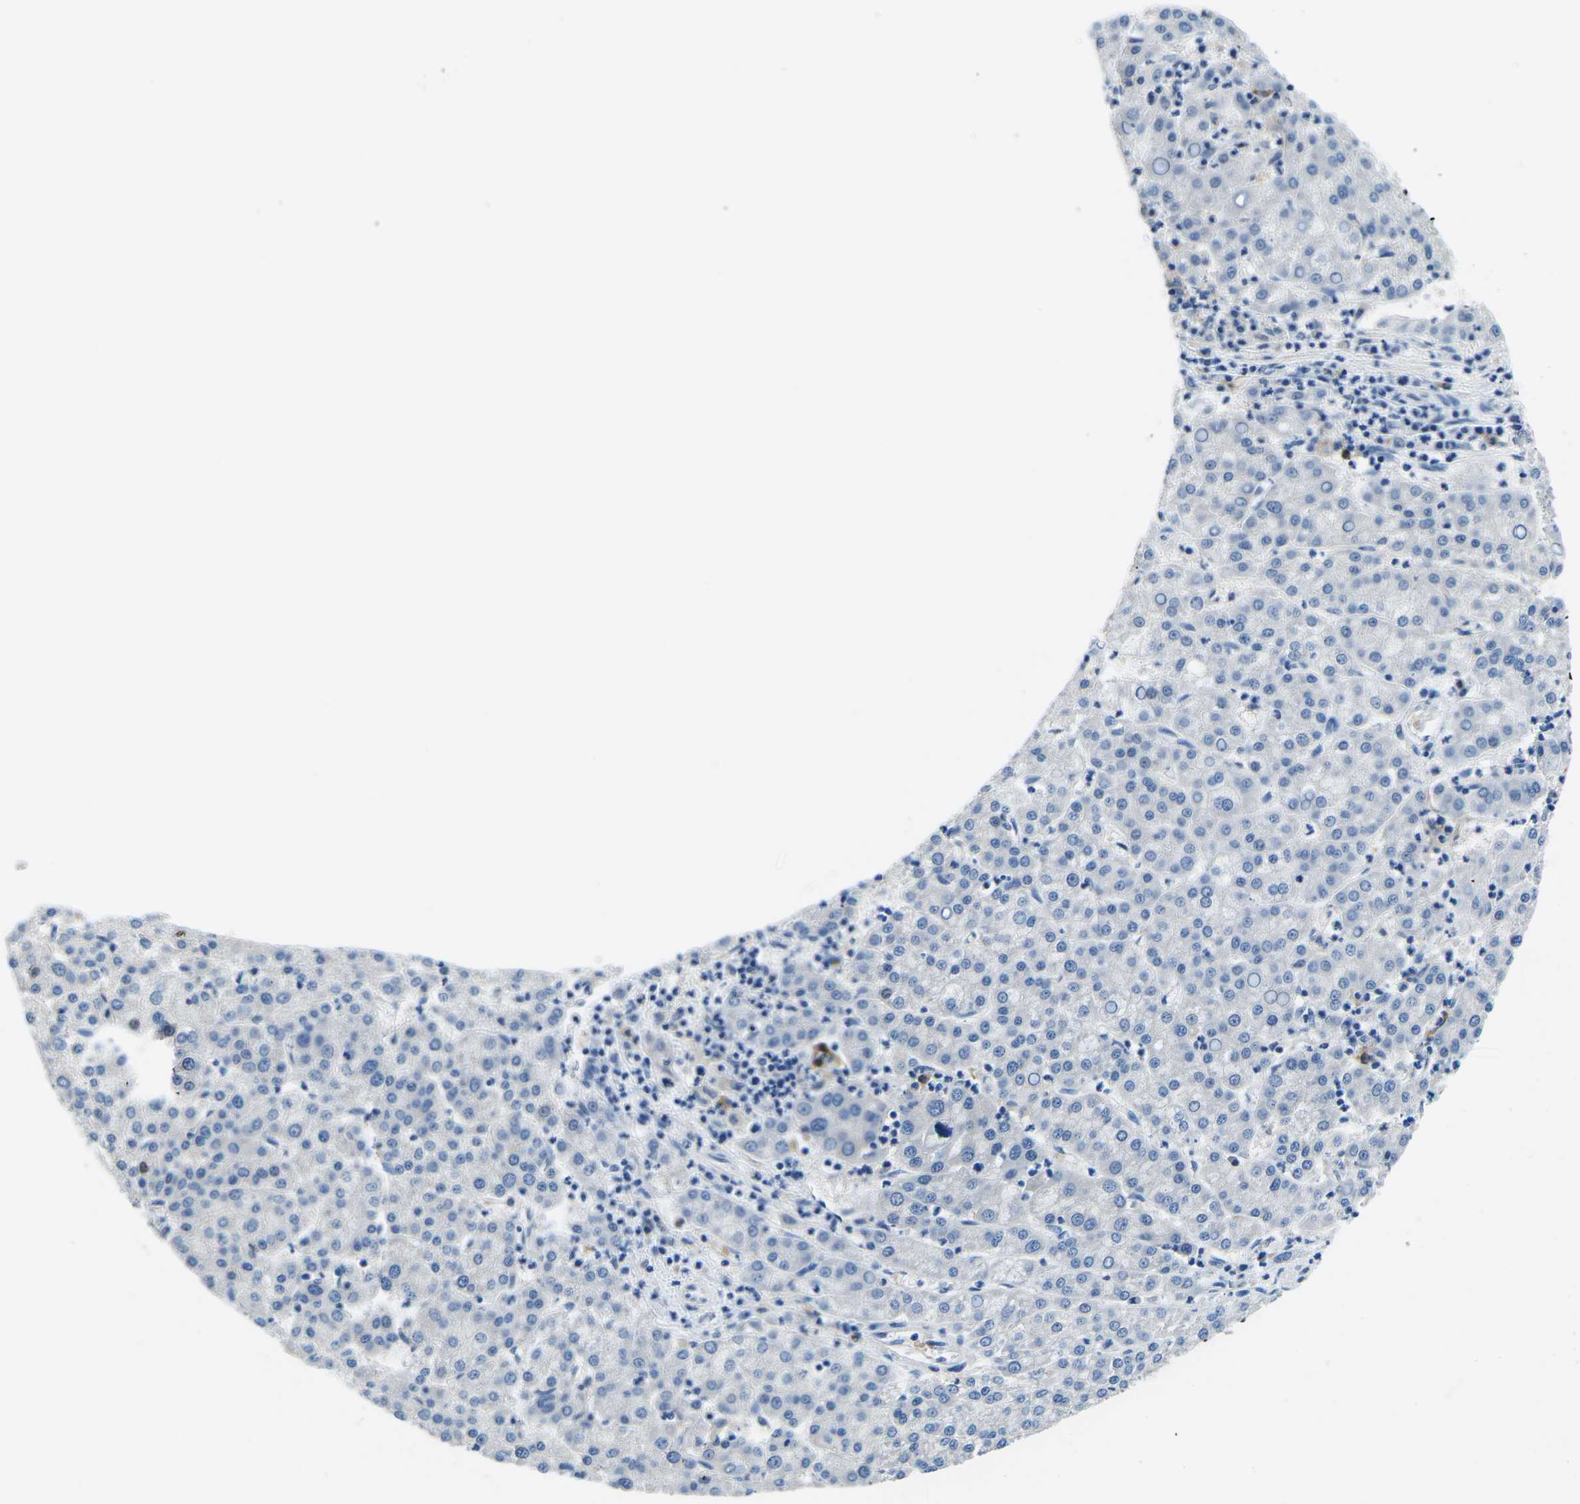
{"staining": {"intensity": "negative", "quantity": "none", "location": "none"}, "tissue": "liver cancer", "cell_type": "Tumor cells", "image_type": "cancer", "snomed": [{"axis": "morphology", "description": "Carcinoma, Hepatocellular, NOS"}, {"axis": "topography", "description": "Liver"}], "caption": "The immunohistochemistry (IHC) histopathology image has no significant staining in tumor cells of liver cancer (hepatocellular carcinoma) tissue.", "gene": "TM6SF1", "patient": {"sex": "female", "age": 58}}